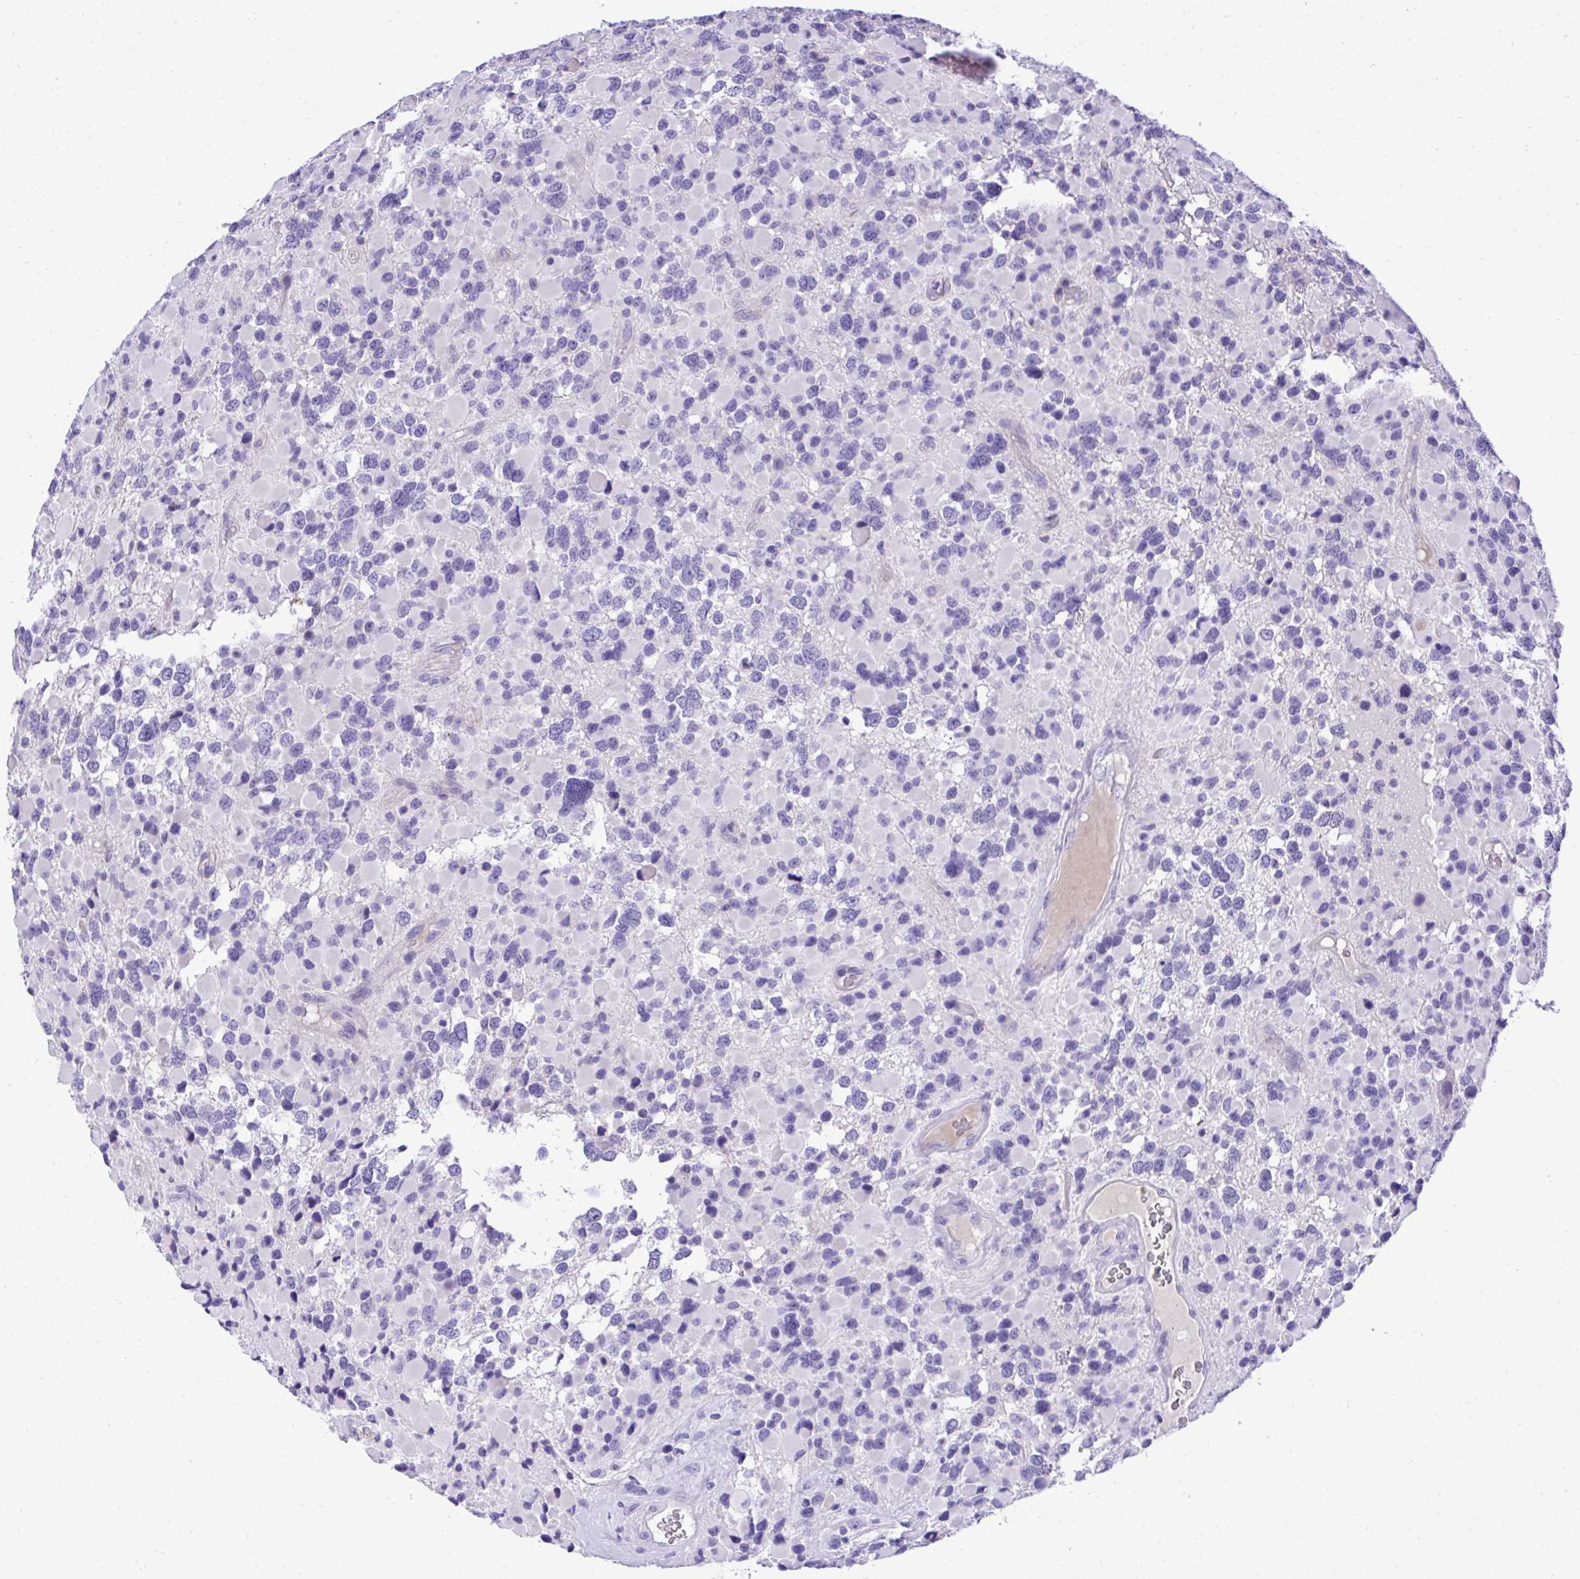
{"staining": {"intensity": "negative", "quantity": "none", "location": "none"}, "tissue": "glioma", "cell_type": "Tumor cells", "image_type": "cancer", "snomed": [{"axis": "morphology", "description": "Glioma, malignant, High grade"}, {"axis": "topography", "description": "Brain"}], "caption": "Protein analysis of glioma exhibits no significant positivity in tumor cells.", "gene": "ST6GALNAC3", "patient": {"sex": "female", "age": 40}}